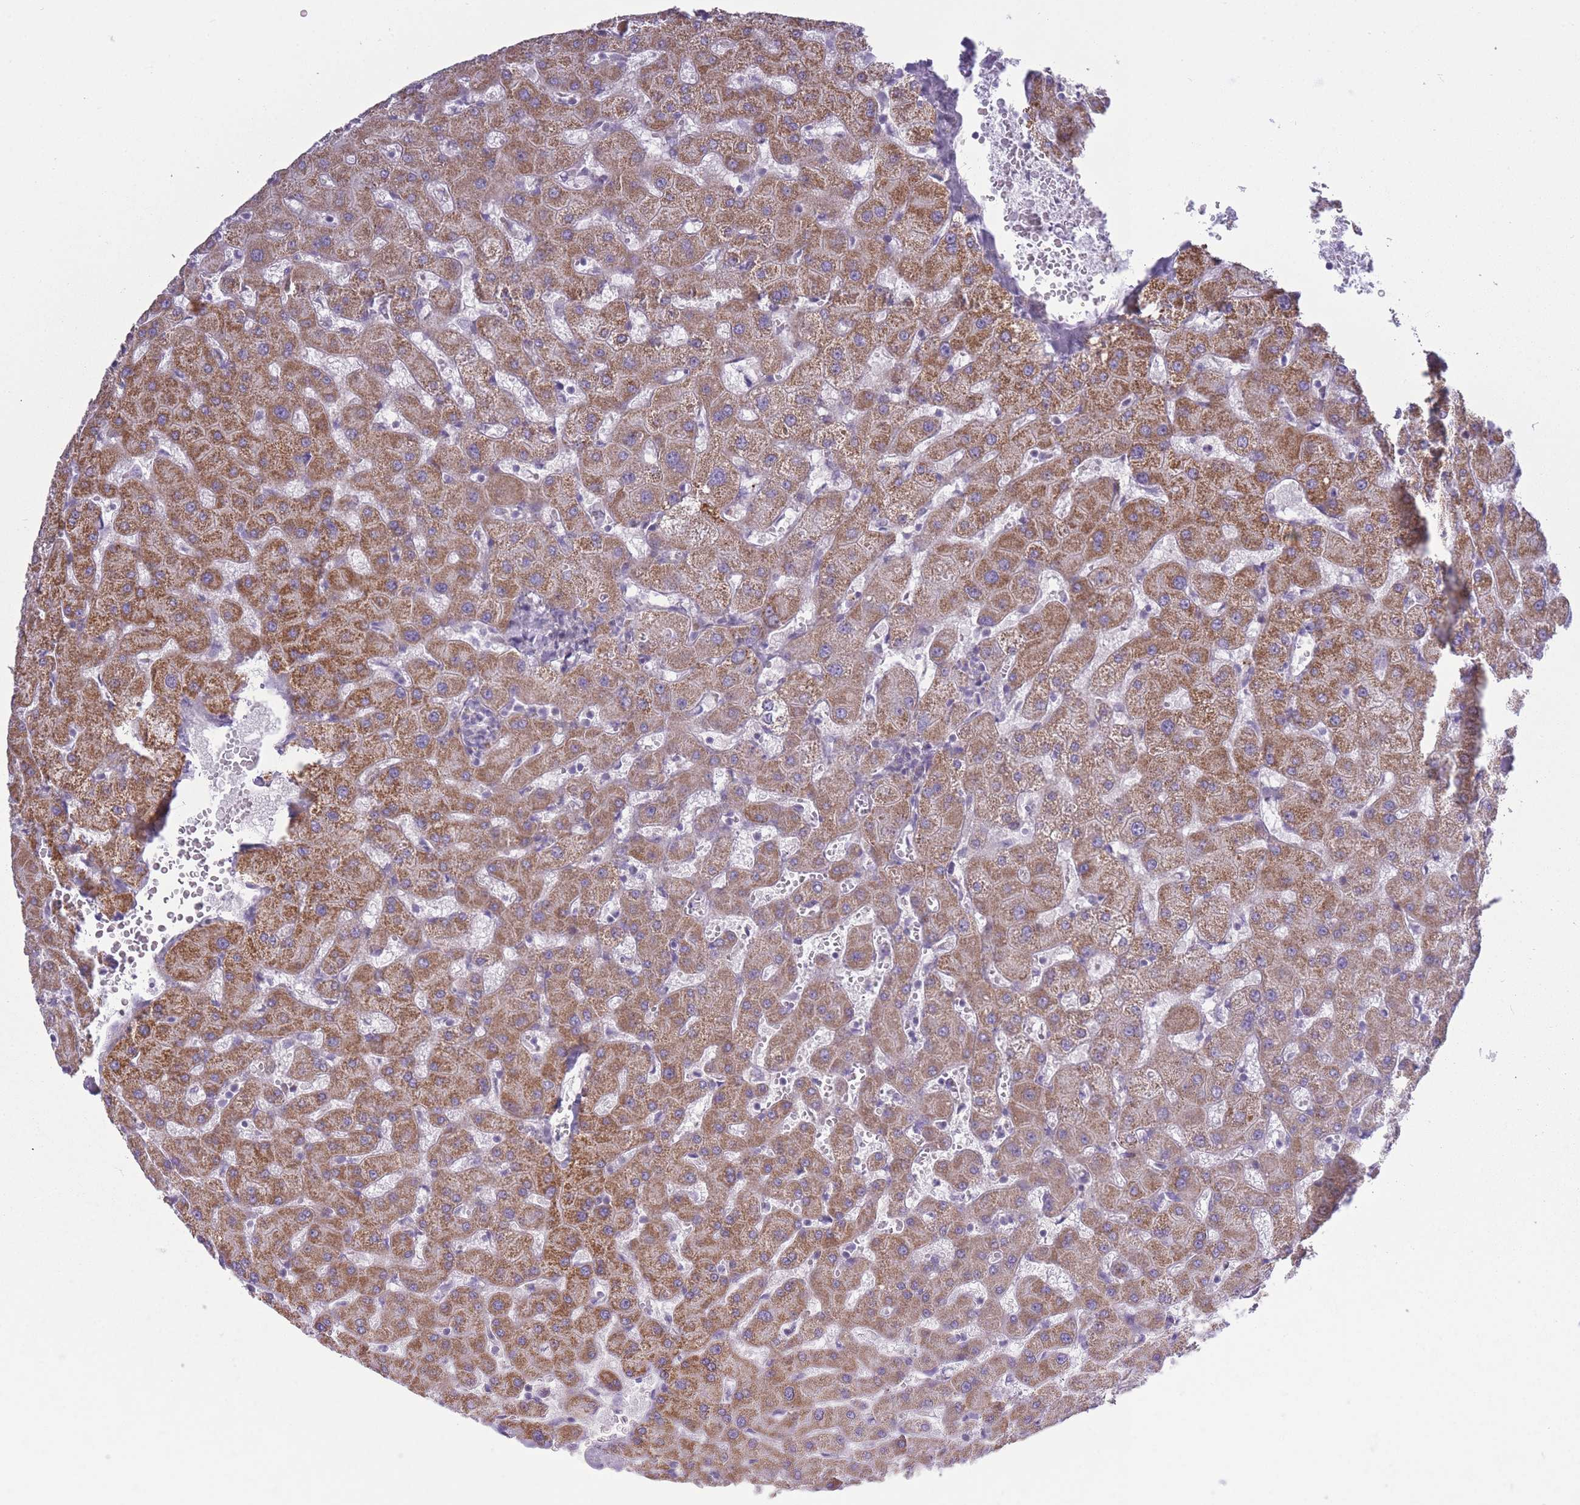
{"staining": {"intensity": "negative", "quantity": "none", "location": "none"}, "tissue": "liver", "cell_type": "Cholangiocytes", "image_type": "normal", "snomed": [{"axis": "morphology", "description": "Normal tissue, NOS"}, {"axis": "topography", "description": "Liver"}], "caption": "IHC photomicrograph of normal liver: liver stained with DAB (3,3'-diaminobenzidine) shows no significant protein staining in cholangiocytes.", "gene": "ZBTB24", "patient": {"sex": "female", "age": 63}}